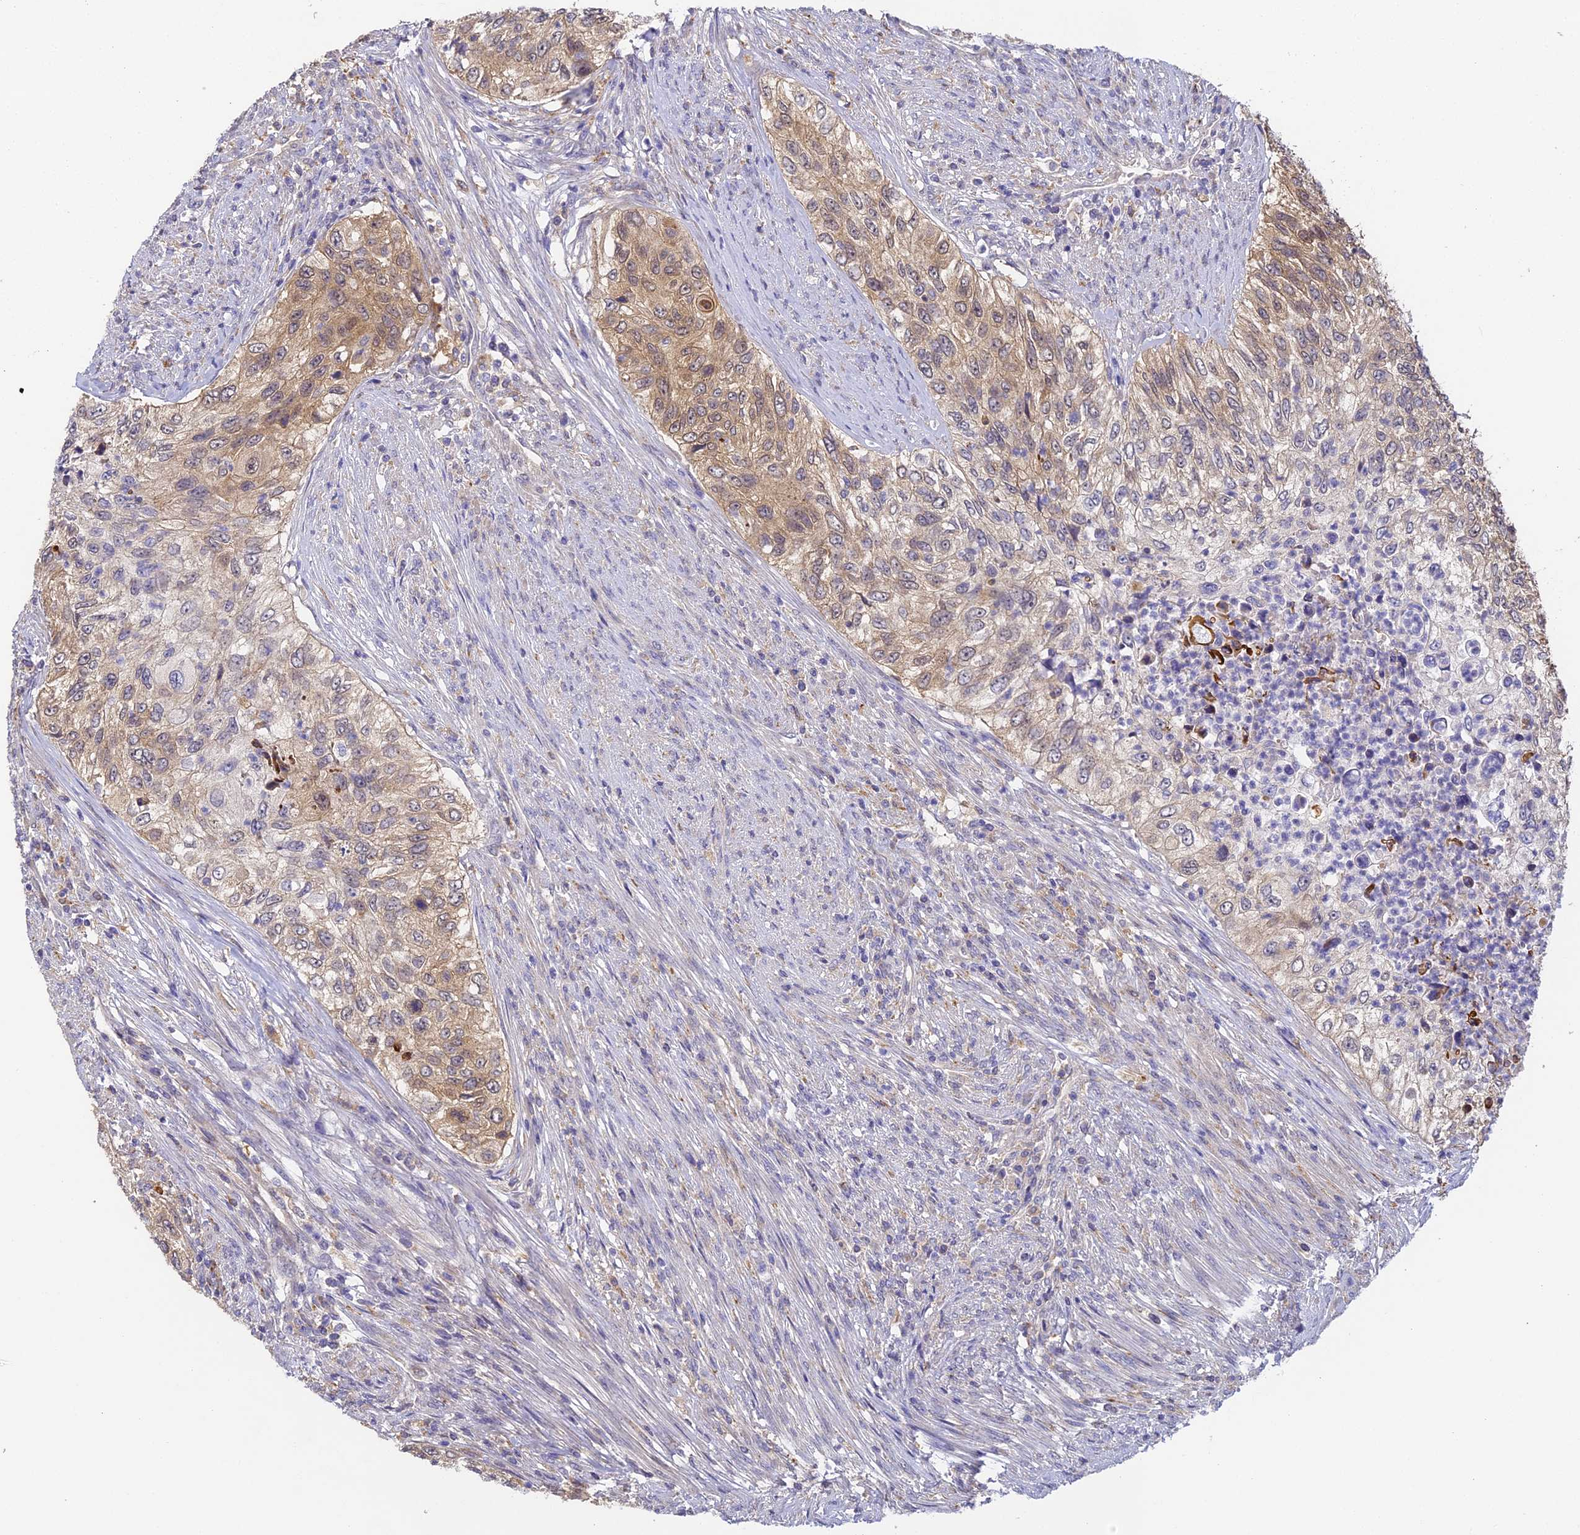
{"staining": {"intensity": "moderate", "quantity": "25%-75%", "location": "cytoplasmic/membranous"}, "tissue": "urothelial cancer", "cell_type": "Tumor cells", "image_type": "cancer", "snomed": [{"axis": "morphology", "description": "Urothelial carcinoma, High grade"}, {"axis": "topography", "description": "Urinary bladder"}], "caption": "Immunohistochemical staining of high-grade urothelial carcinoma exhibits medium levels of moderate cytoplasmic/membranous protein positivity in about 25%-75% of tumor cells.", "gene": "YAE1", "patient": {"sex": "female", "age": 60}}